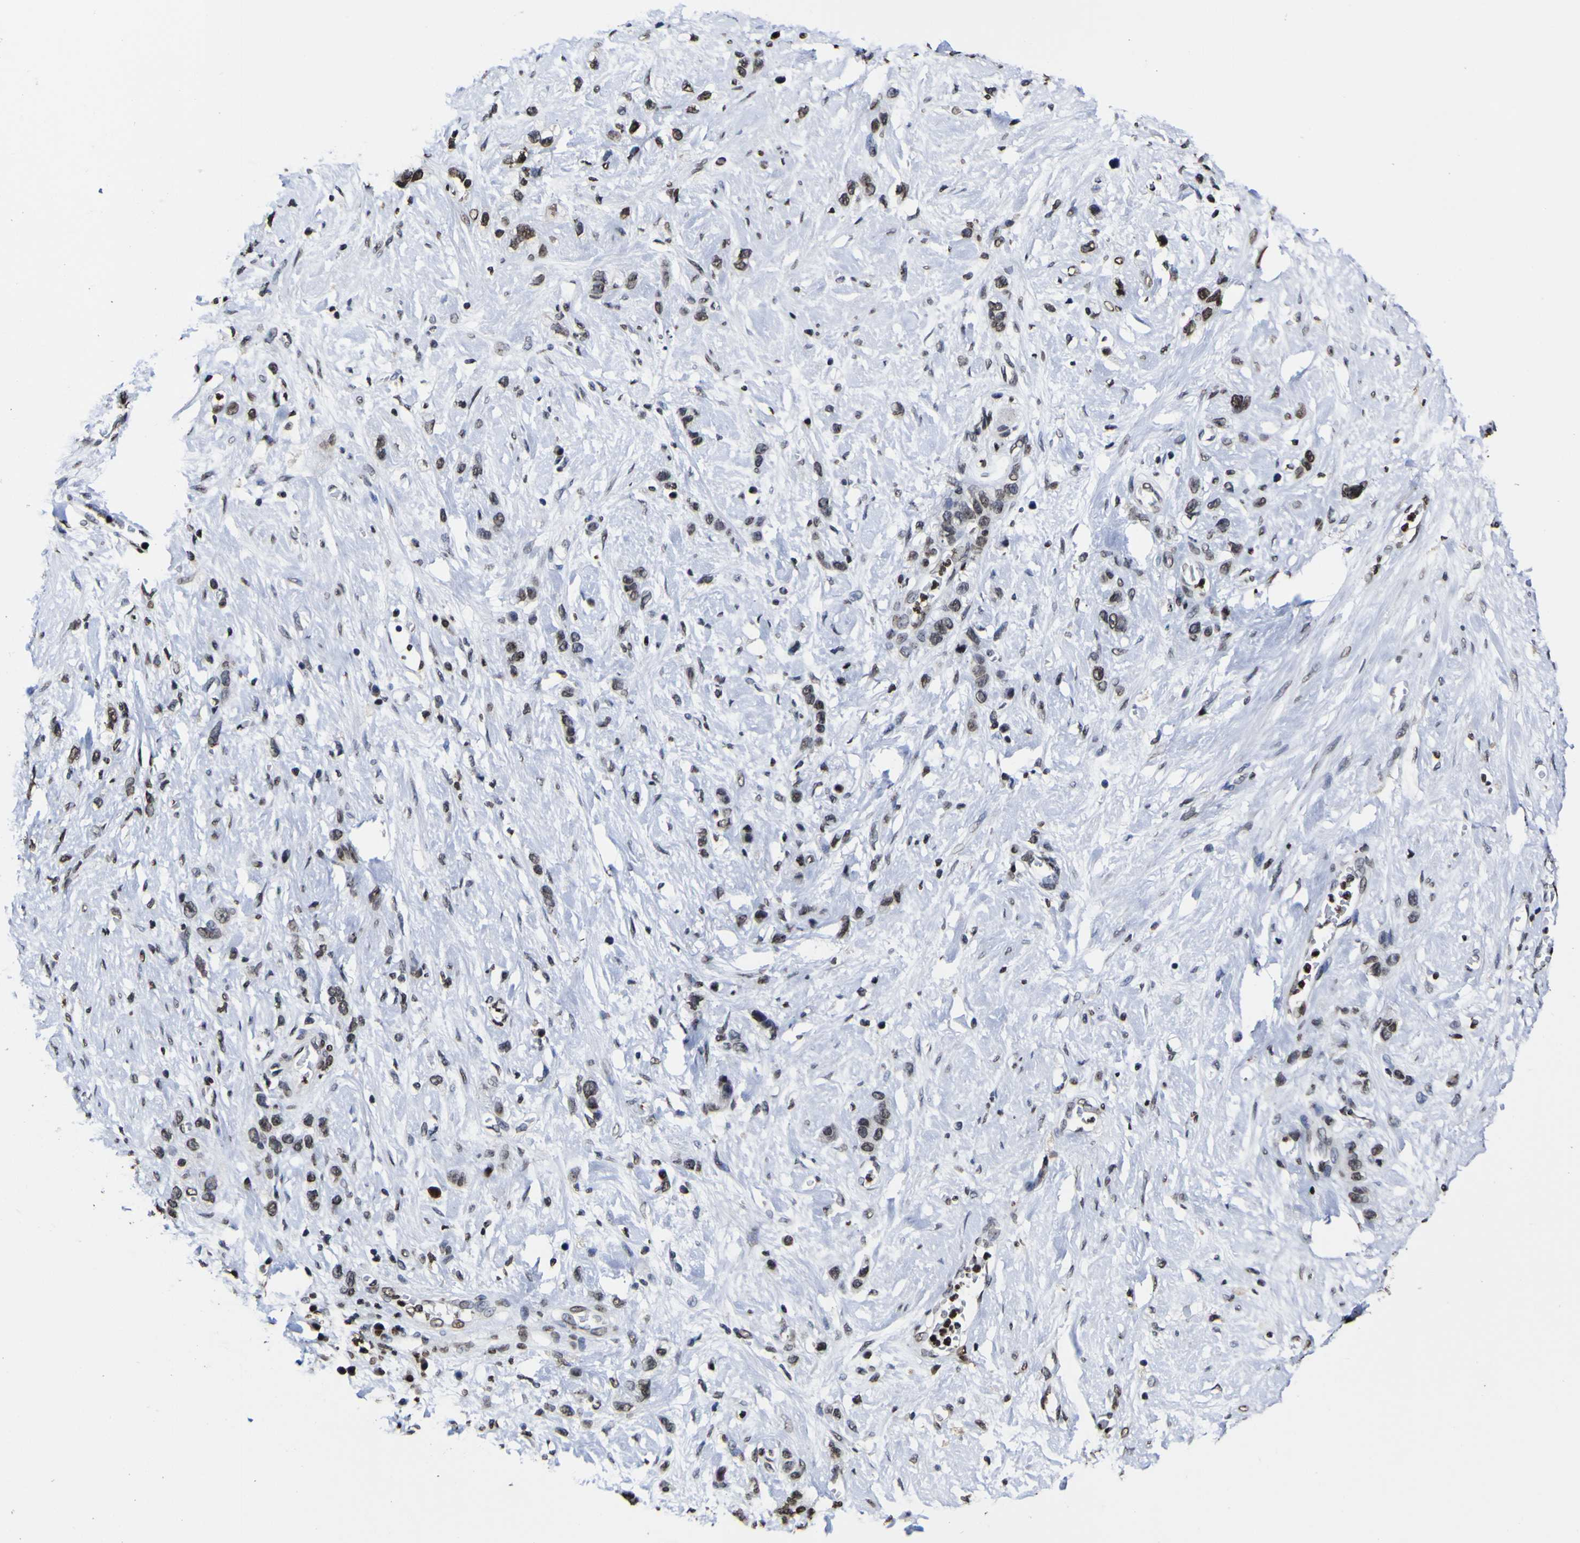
{"staining": {"intensity": "moderate", "quantity": "<25%", "location": "nuclear"}, "tissue": "stomach cancer", "cell_type": "Tumor cells", "image_type": "cancer", "snomed": [{"axis": "morphology", "description": "Adenocarcinoma, NOS"}, {"axis": "morphology", "description": "Adenocarcinoma, High grade"}, {"axis": "topography", "description": "Stomach, upper"}, {"axis": "topography", "description": "Stomach, lower"}], "caption": "Moderate nuclear positivity for a protein is identified in approximately <25% of tumor cells of stomach adenocarcinoma using immunohistochemistry (IHC).", "gene": "PIAS1", "patient": {"sex": "female", "age": 65}}